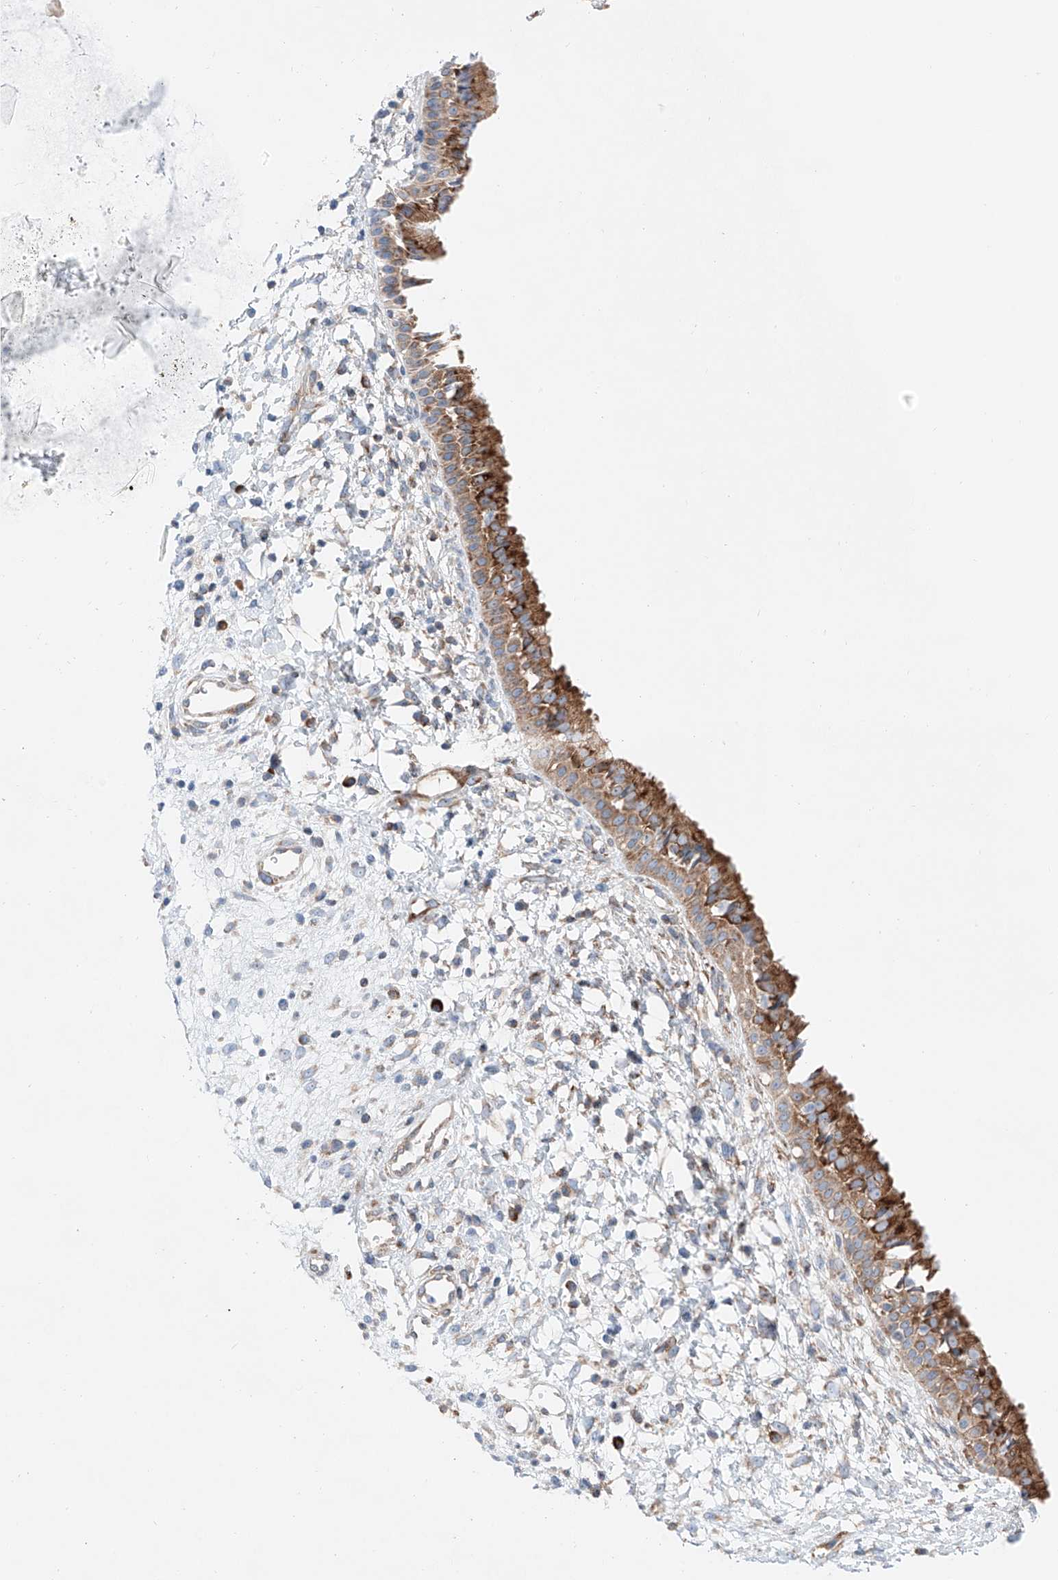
{"staining": {"intensity": "moderate", "quantity": ">75%", "location": "cytoplasmic/membranous"}, "tissue": "nasopharynx", "cell_type": "Respiratory epithelial cells", "image_type": "normal", "snomed": [{"axis": "morphology", "description": "Normal tissue, NOS"}, {"axis": "topography", "description": "Nasopharynx"}], "caption": "This image exhibits IHC staining of normal human nasopharynx, with medium moderate cytoplasmic/membranous staining in approximately >75% of respiratory epithelial cells.", "gene": "CRELD1", "patient": {"sex": "male", "age": 22}}